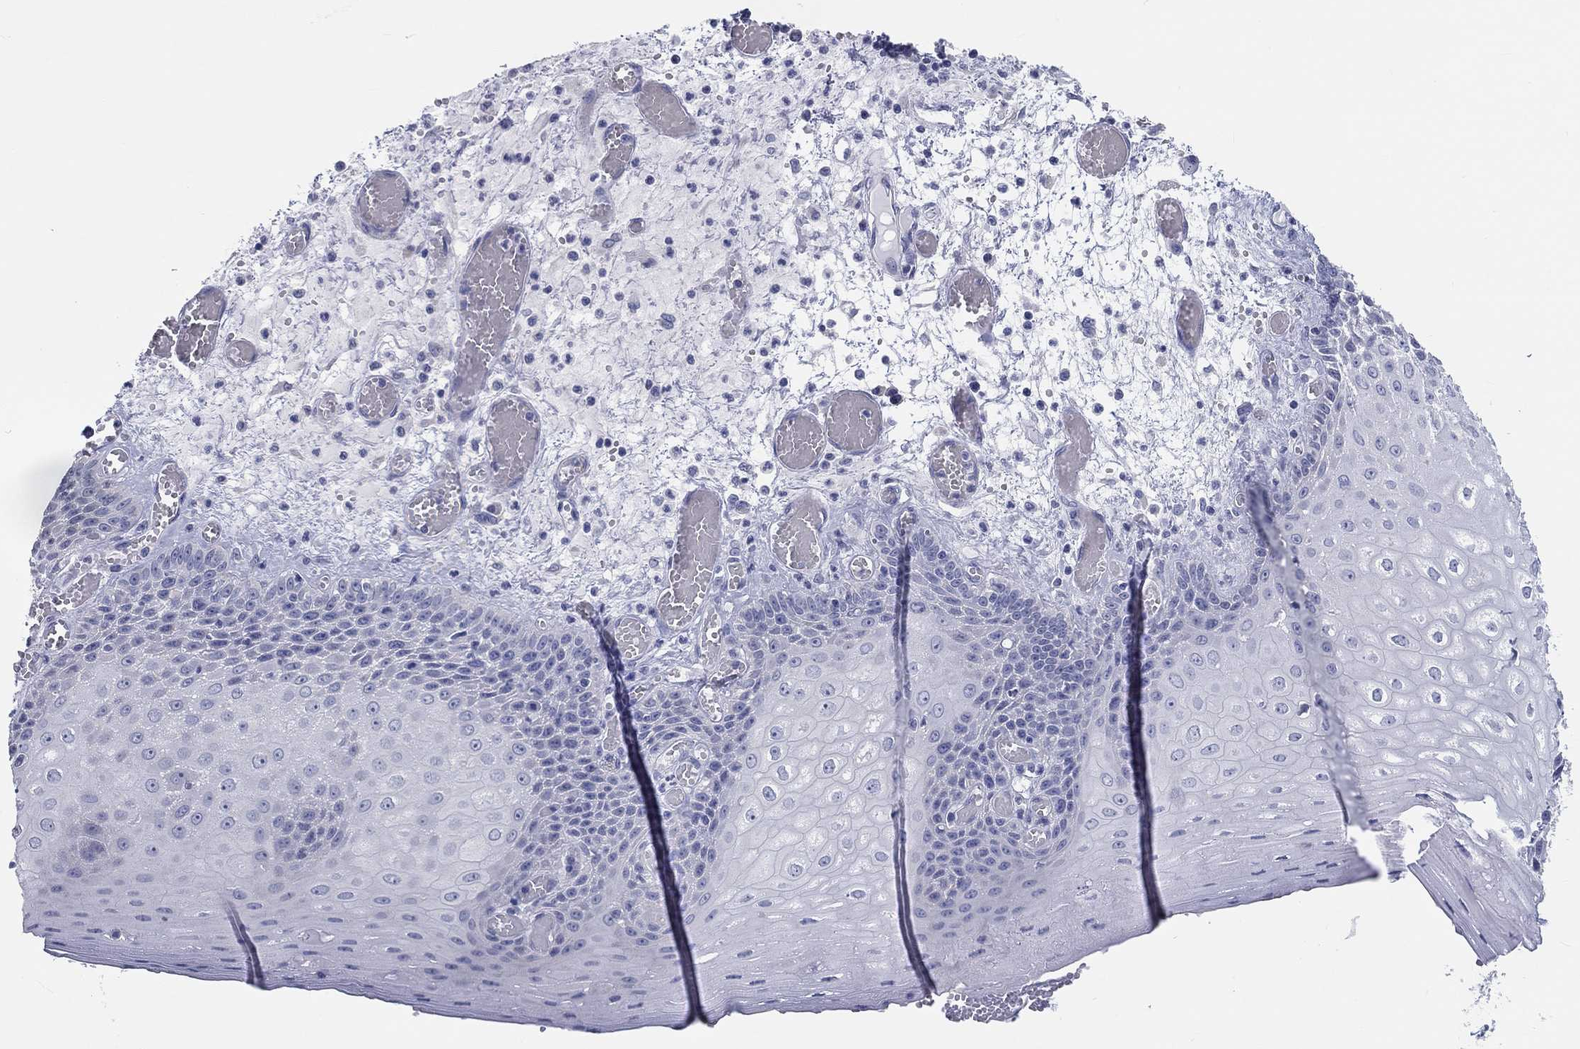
{"staining": {"intensity": "negative", "quantity": "none", "location": "none"}, "tissue": "esophagus", "cell_type": "Squamous epithelial cells", "image_type": "normal", "snomed": [{"axis": "morphology", "description": "Normal tissue, NOS"}, {"axis": "topography", "description": "Esophagus"}], "caption": "Immunohistochemistry histopathology image of unremarkable human esophagus stained for a protein (brown), which demonstrates no staining in squamous epithelial cells. The staining is performed using DAB brown chromogen with nuclei counter-stained in using hematoxylin.", "gene": "LRRC4C", "patient": {"sex": "male", "age": 58}}